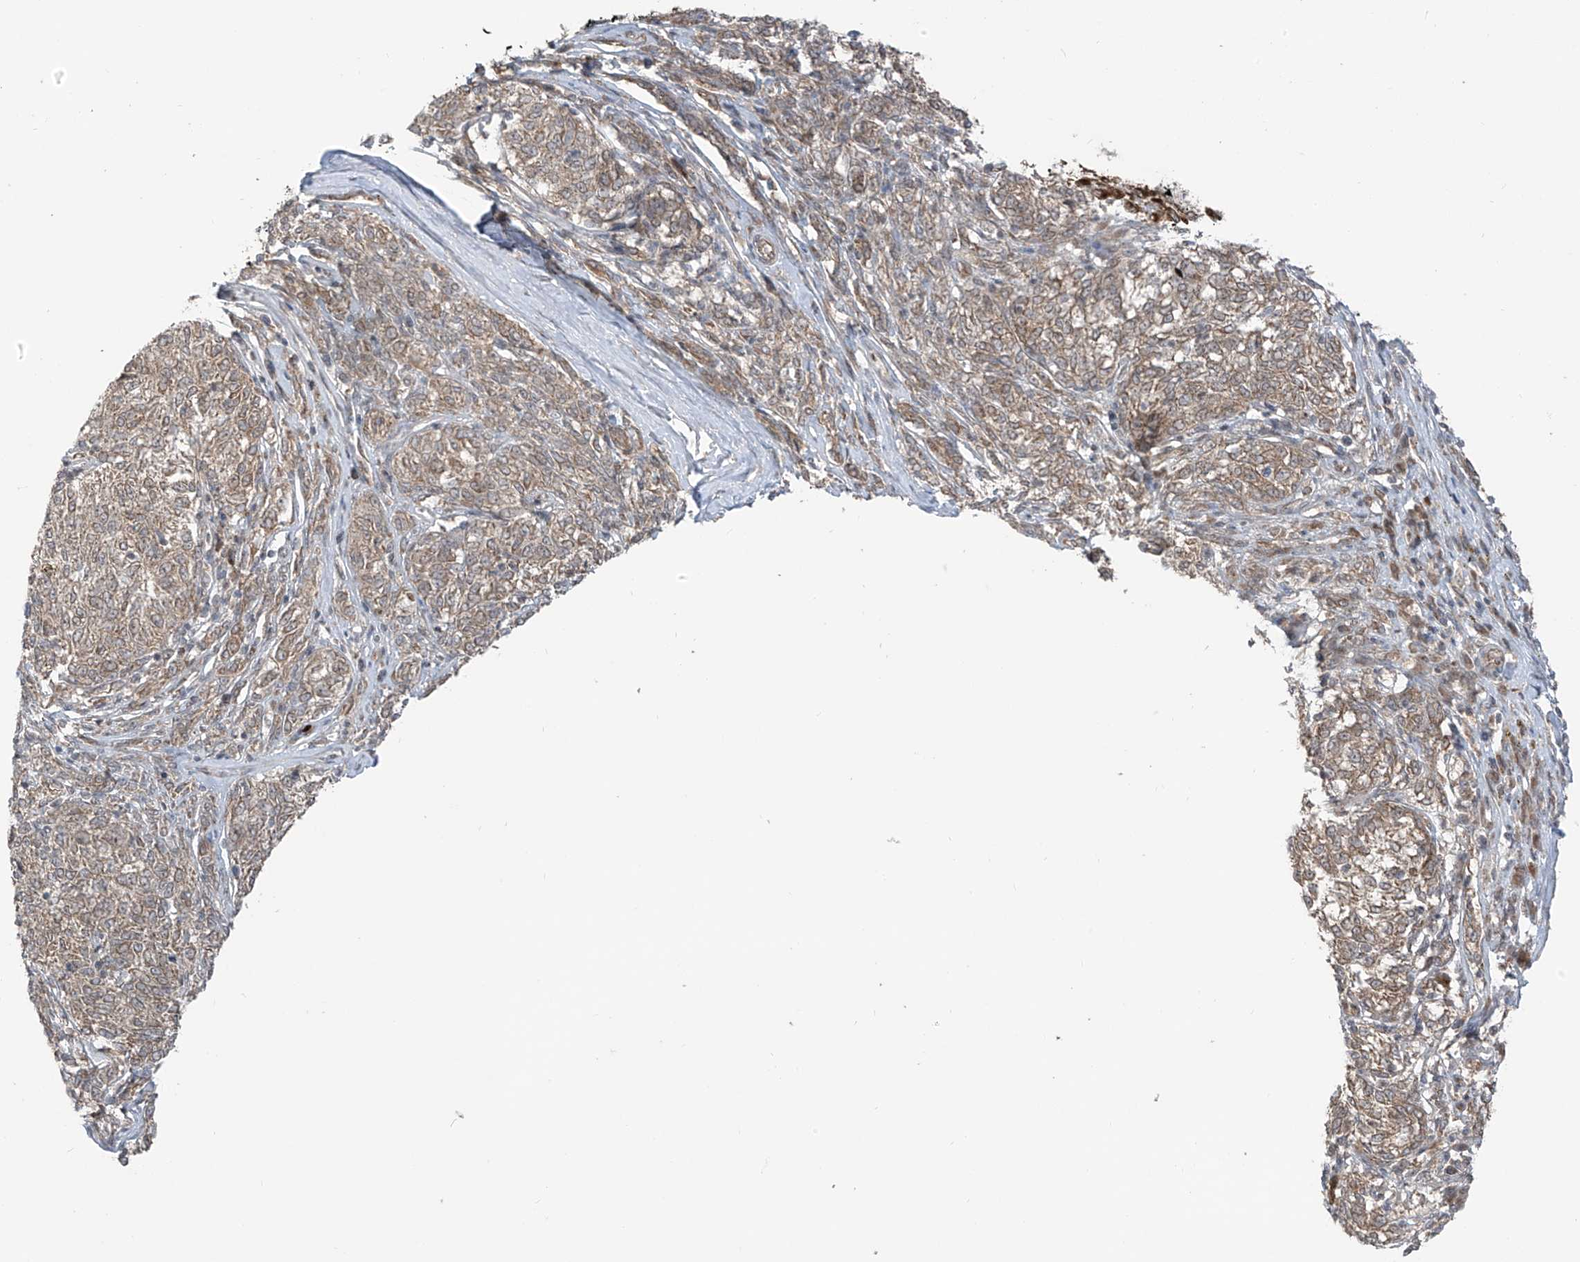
{"staining": {"intensity": "weak", "quantity": ">75%", "location": "cytoplasmic/membranous"}, "tissue": "melanoma", "cell_type": "Tumor cells", "image_type": "cancer", "snomed": [{"axis": "morphology", "description": "Malignant melanoma, NOS"}, {"axis": "topography", "description": "Skin"}], "caption": "Human malignant melanoma stained with a protein marker displays weak staining in tumor cells.", "gene": "PDE11A", "patient": {"sex": "female", "age": 72}}